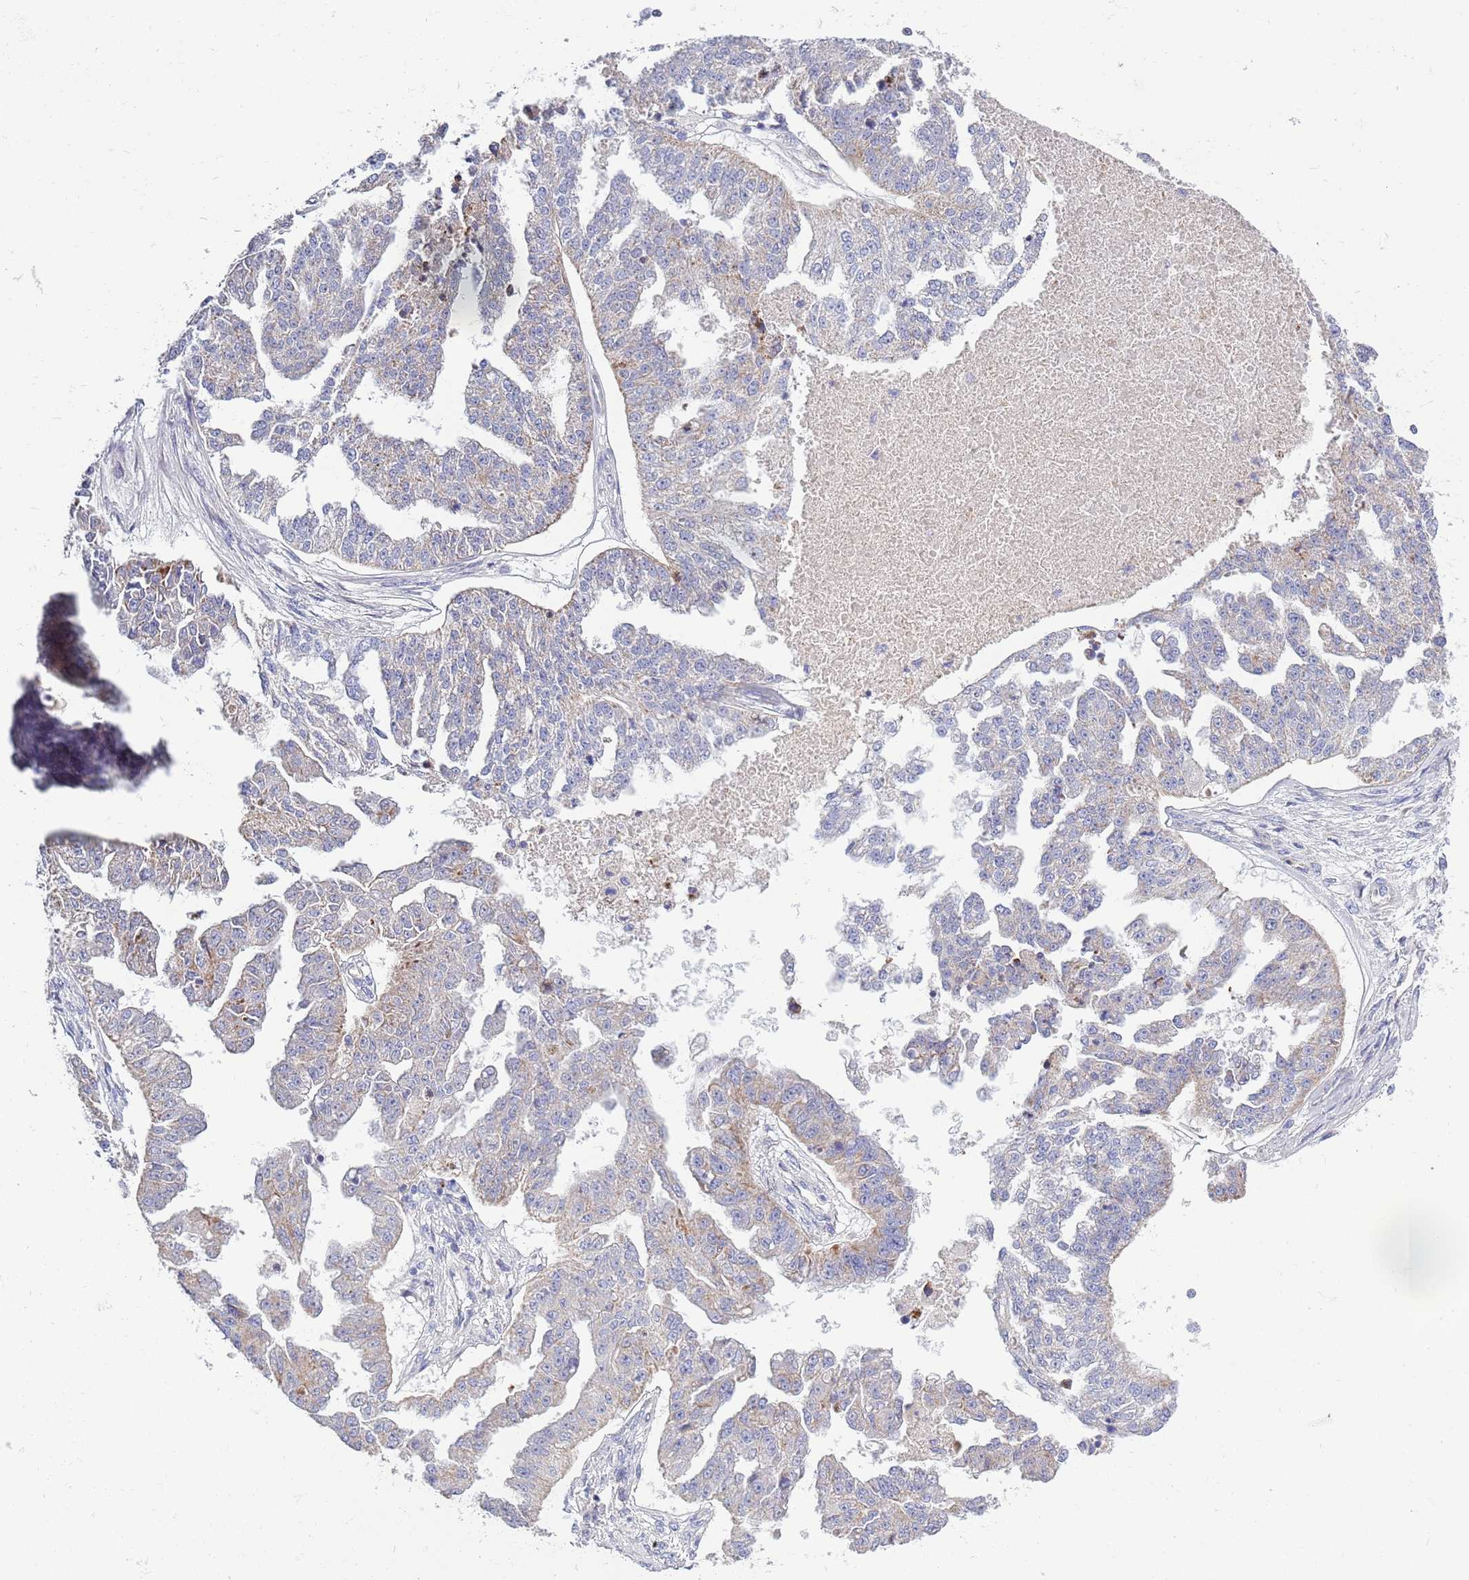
{"staining": {"intensity": "negative", "quantity": "none", "location": "none"}, "tissue": "ovarian cancer", "cell_type": "Tumor cells", "image_type": "cancer", "snomed": [{"axis": "morphology", "description": "Cystadenocarcinoma, serous, NOS"}, {"axis": "topography", "description": "Ovary"}], "caption": "Immunohistochemical staining of ovarian serous cystadenocarcinoma exhibits no significant staining in tumor cells.", "gene": "EMC8", "patient": {"sex": "female", "age": 58}}